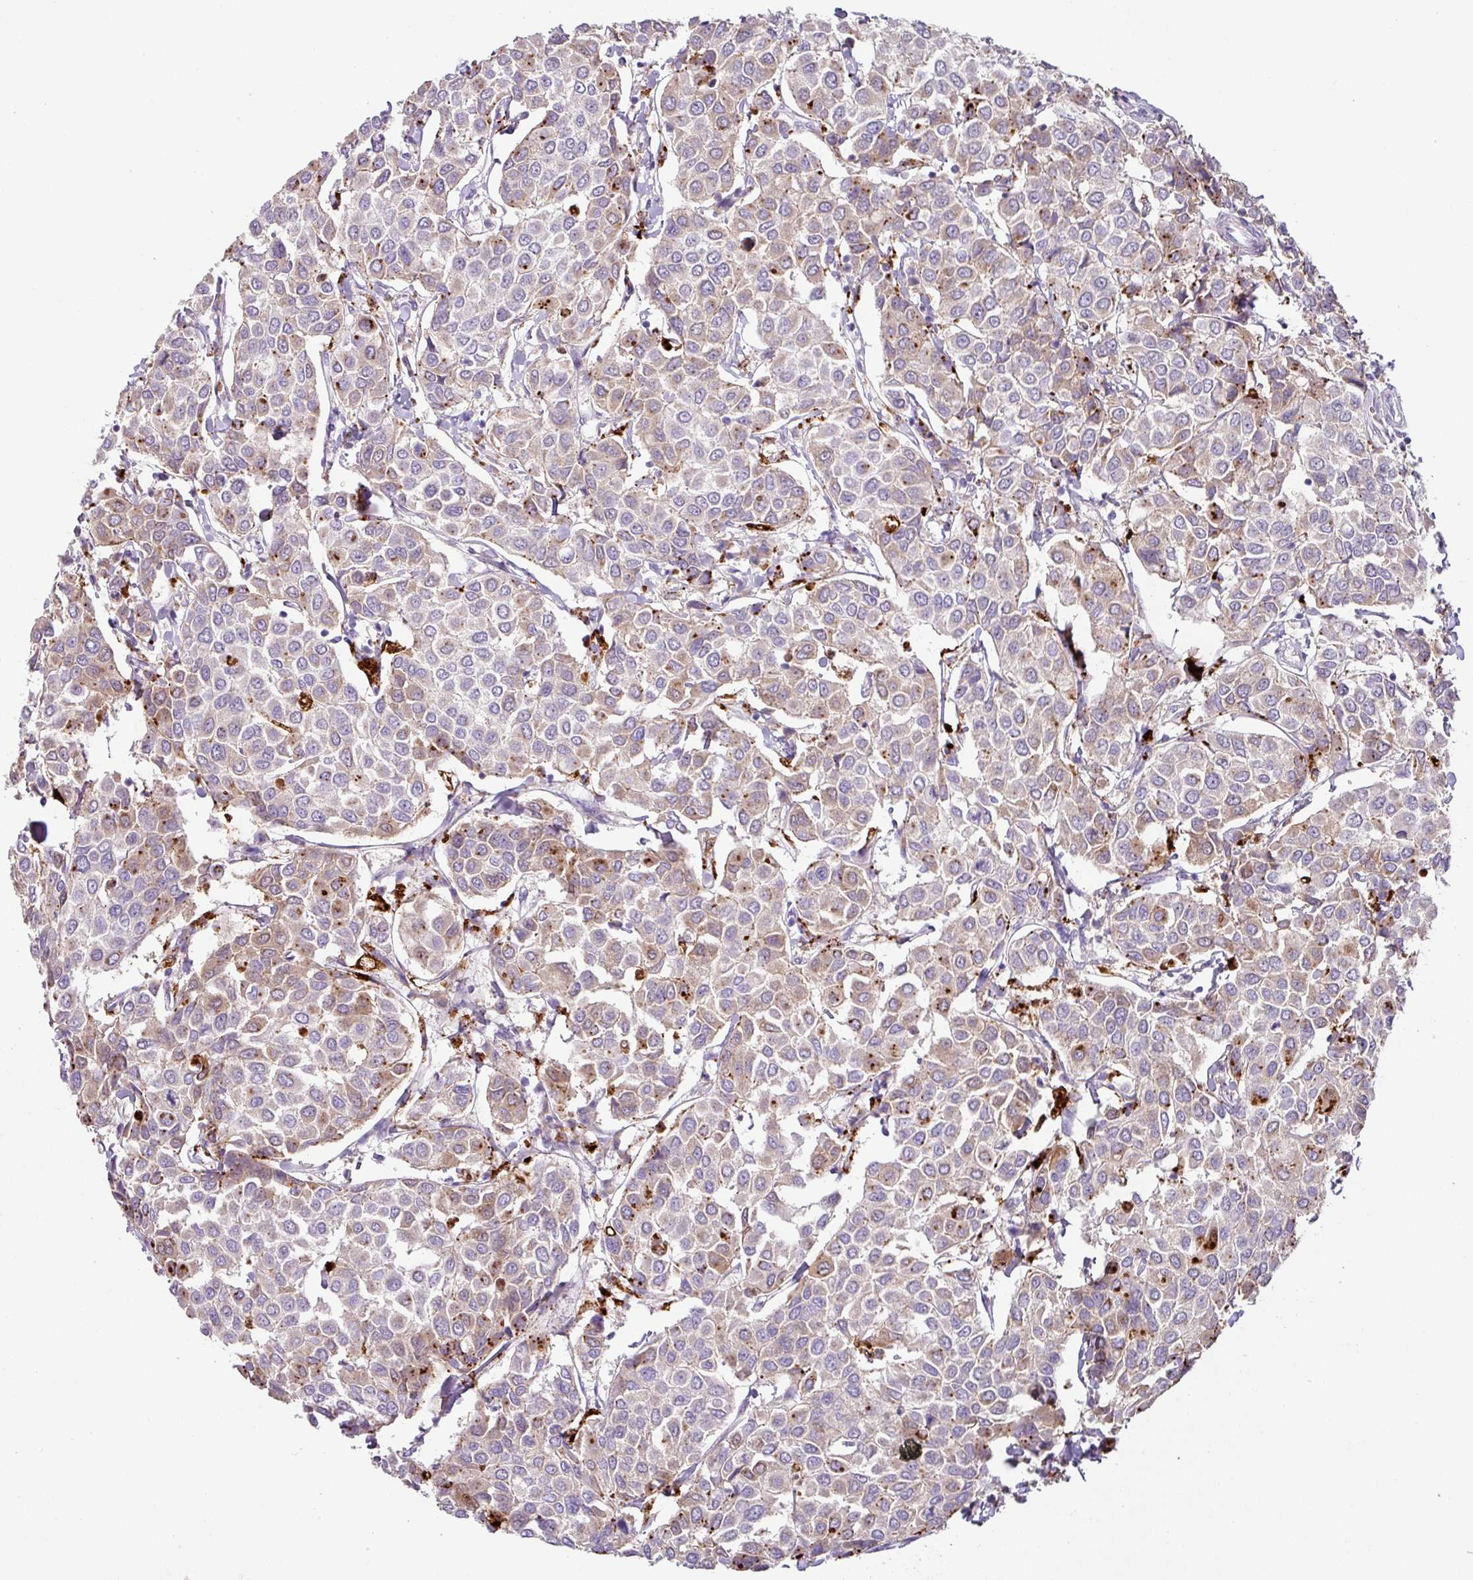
{"staining": {"intensity": "weak", "quantity": "25%-75%", "location": "cytoplasmic/membranous"}, "tissue": "breast cancer", "cell_type": "Tumor cells", "image_type": "cancer", "snomed": [{"axis": "morphology", "description": "Duct carcinoma"}, {"axis": "topography", "description": "Breast"}], "caption": "Protein expression analysis of human breast cancer (intraductal carcinoma) reveals weak cytoplasmic/membranous expression in approximately 25%-75% of tumor cells.", "gene": "PLEKHH3", "patient": {"sex": "female", "age": 55}}